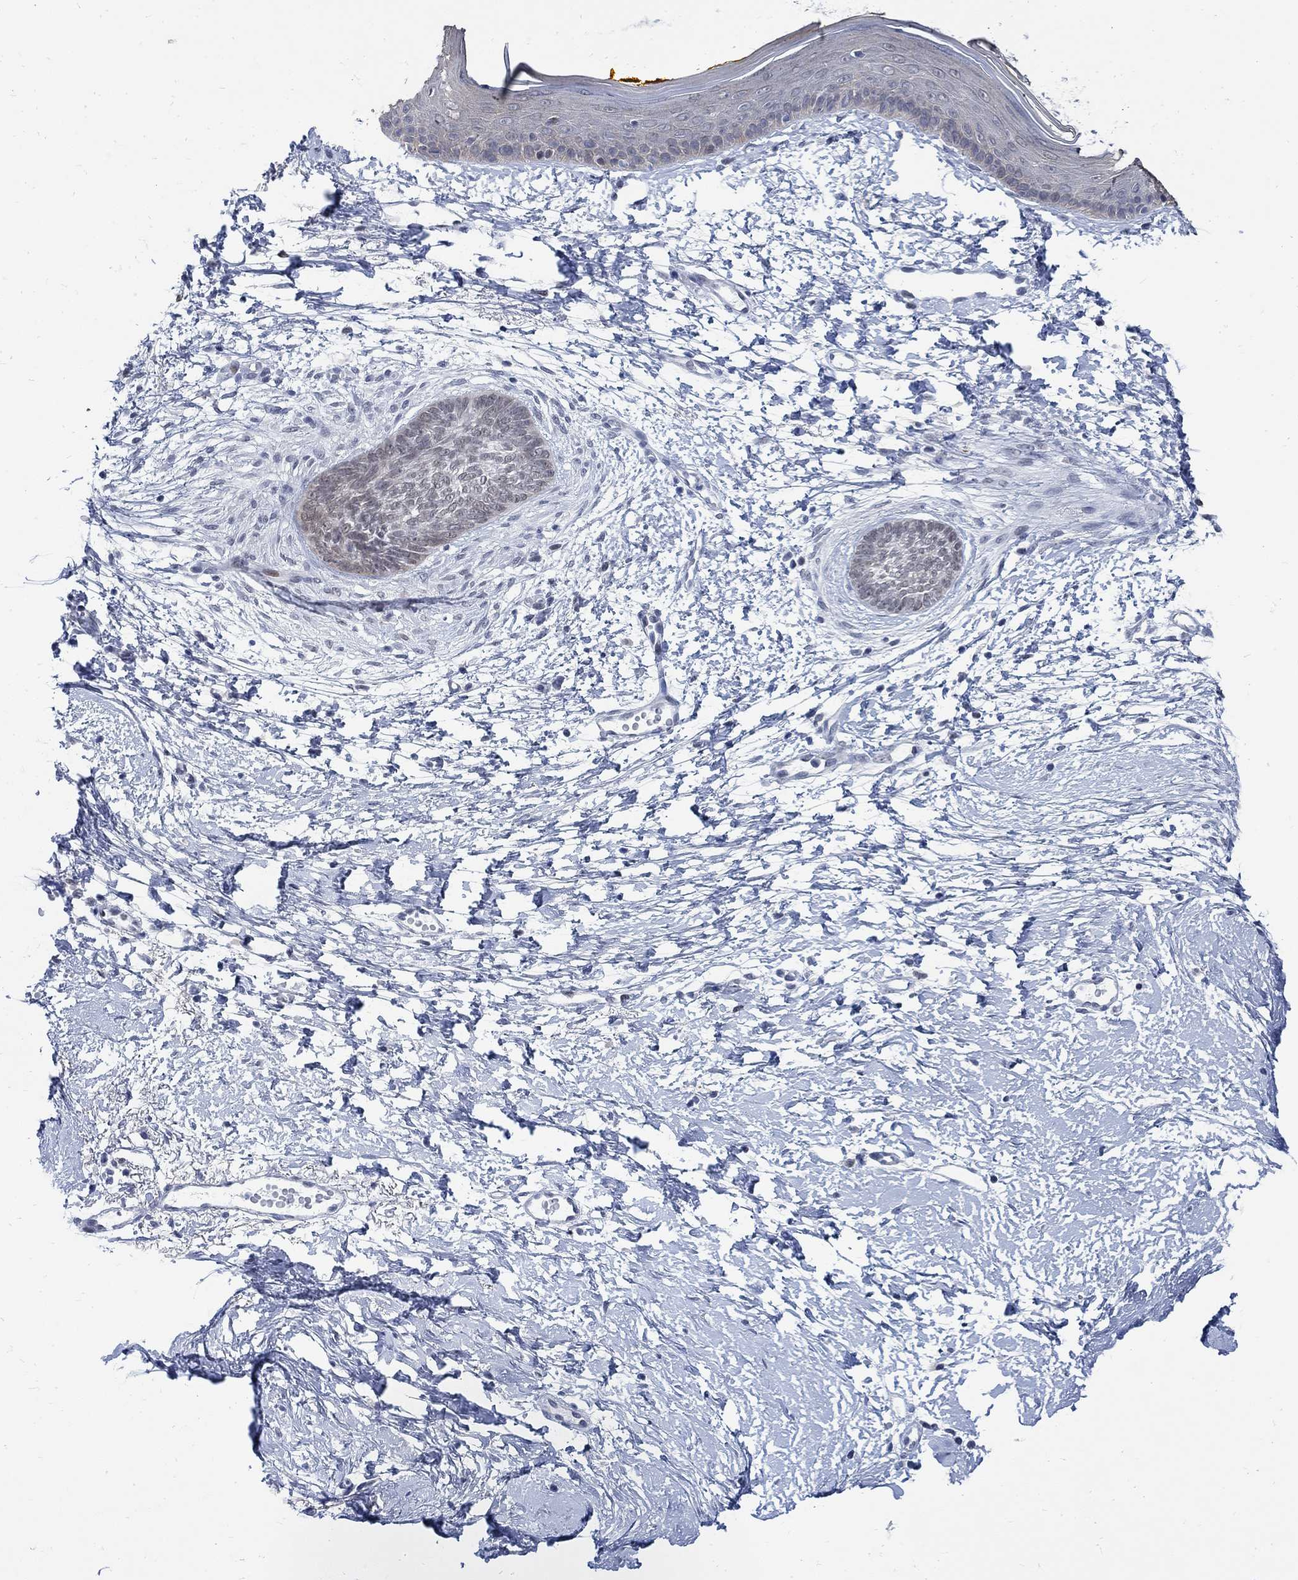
{"staining": {"intensity": "weak", "quantity": "<25%", "location": "cytoplasmic/membranous"}, "tissue": "skin cancer", "cell_type": "Tumor cells", "image_type": "cancer", "snomed": [{"axis": "morphology", "description": "Normal tissue, NOS"}, {"axis": "morphology", "description": "Basal cell carcinoma"}, {"axis": "topography", "description": "Skin"}], "caption": "An immunohistochemistry image of skin cancer (basal cell carcinoma) is shown. There is no staining in tumor cells of skin cancer (basal cell carcinoma).", "gene": "DLK1", "patient": {"sex": "male", "age": 84}}